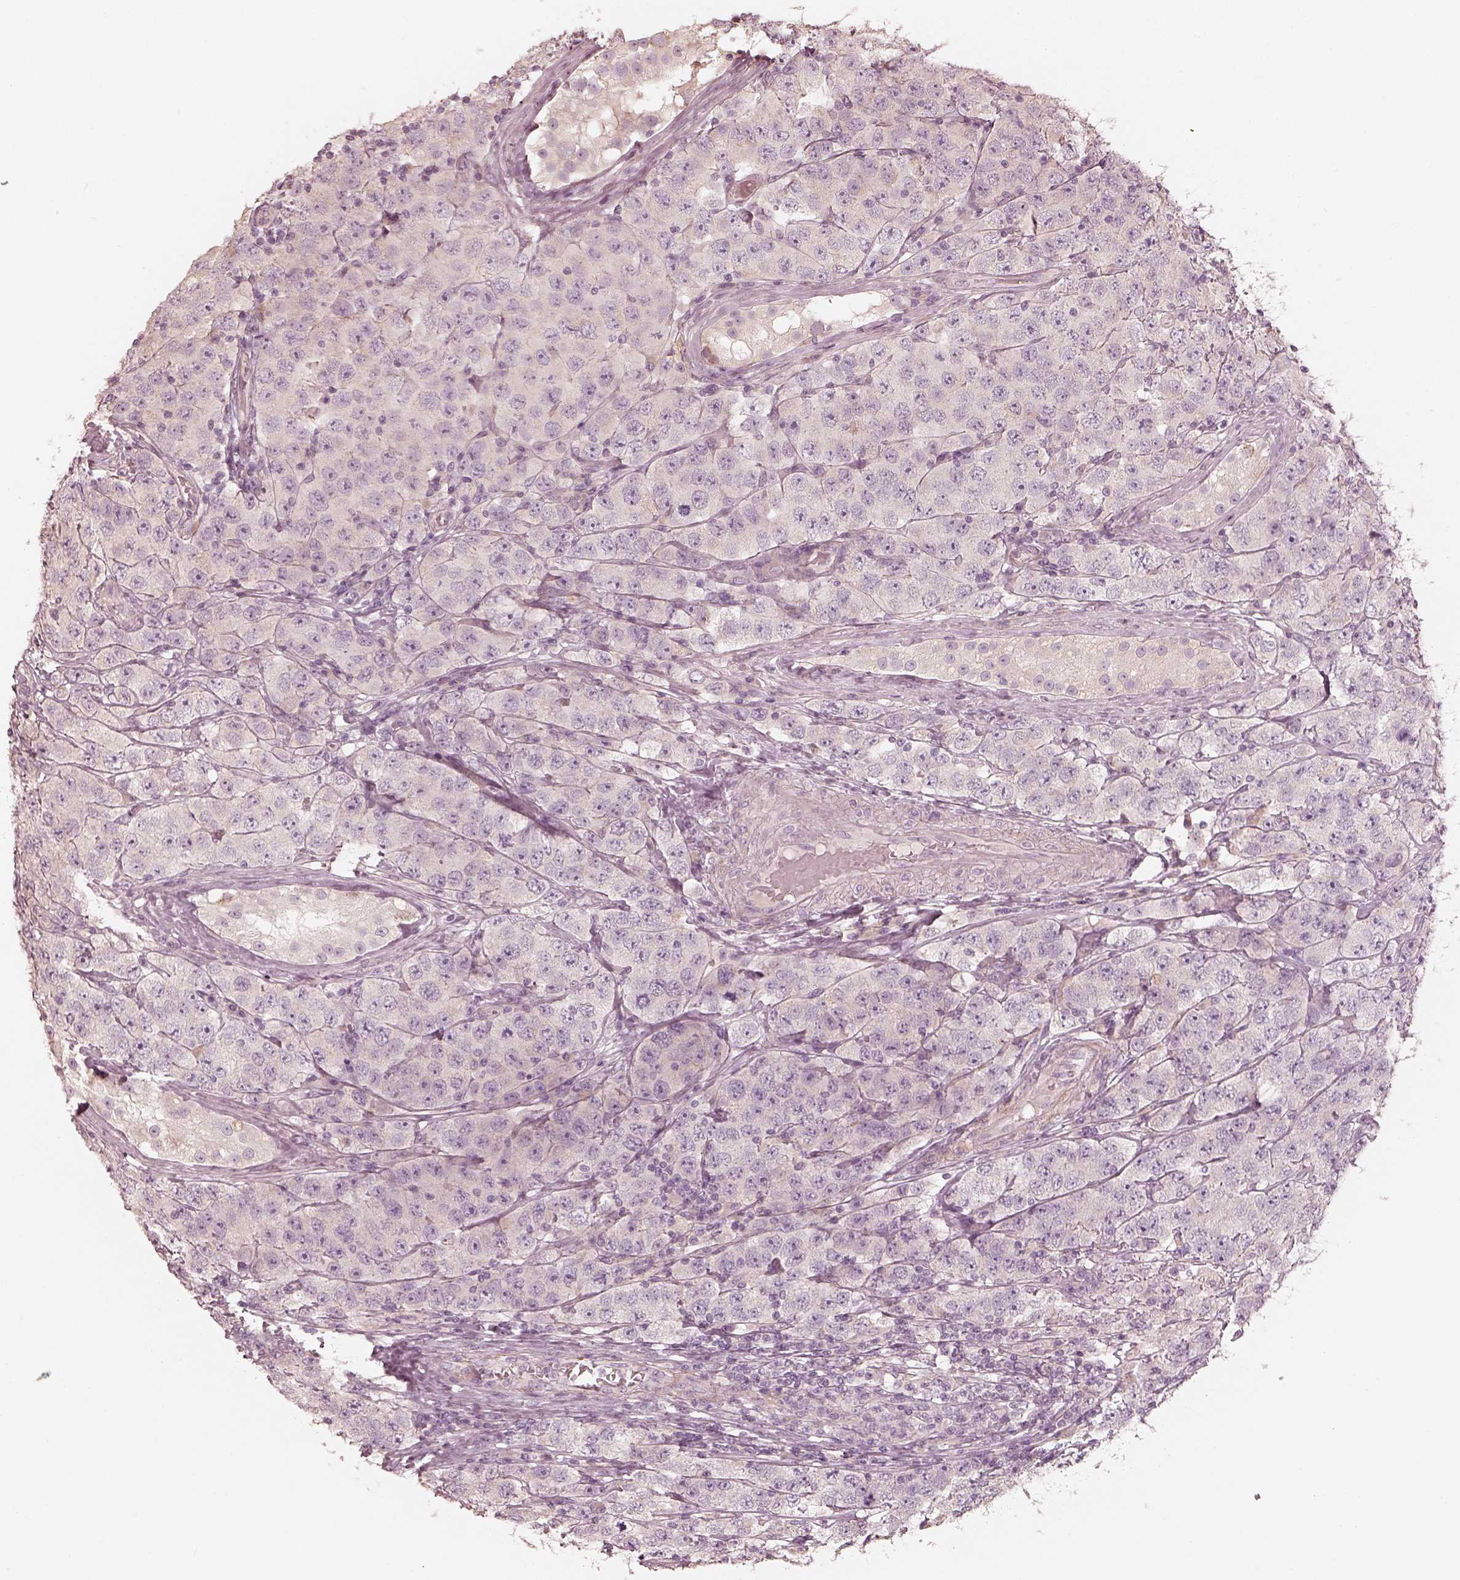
{"staining": {"intensity": "negative", "quantity": "none", "location": "none"}, "tissue": "testis cancer", "cell_type": "Tumor cells", "image_type": "cancer", "snomed": [{"axis": "morphology", "description": "Seminoma, NOS"}, {"axis": "topography", "description": "Testis"}], "caption": "Tumor cells are negative for brown protein staining in testis cancer (seminoma).", "gene": "KCNJ9", "patient": {"sex": "male", "age": 52}}